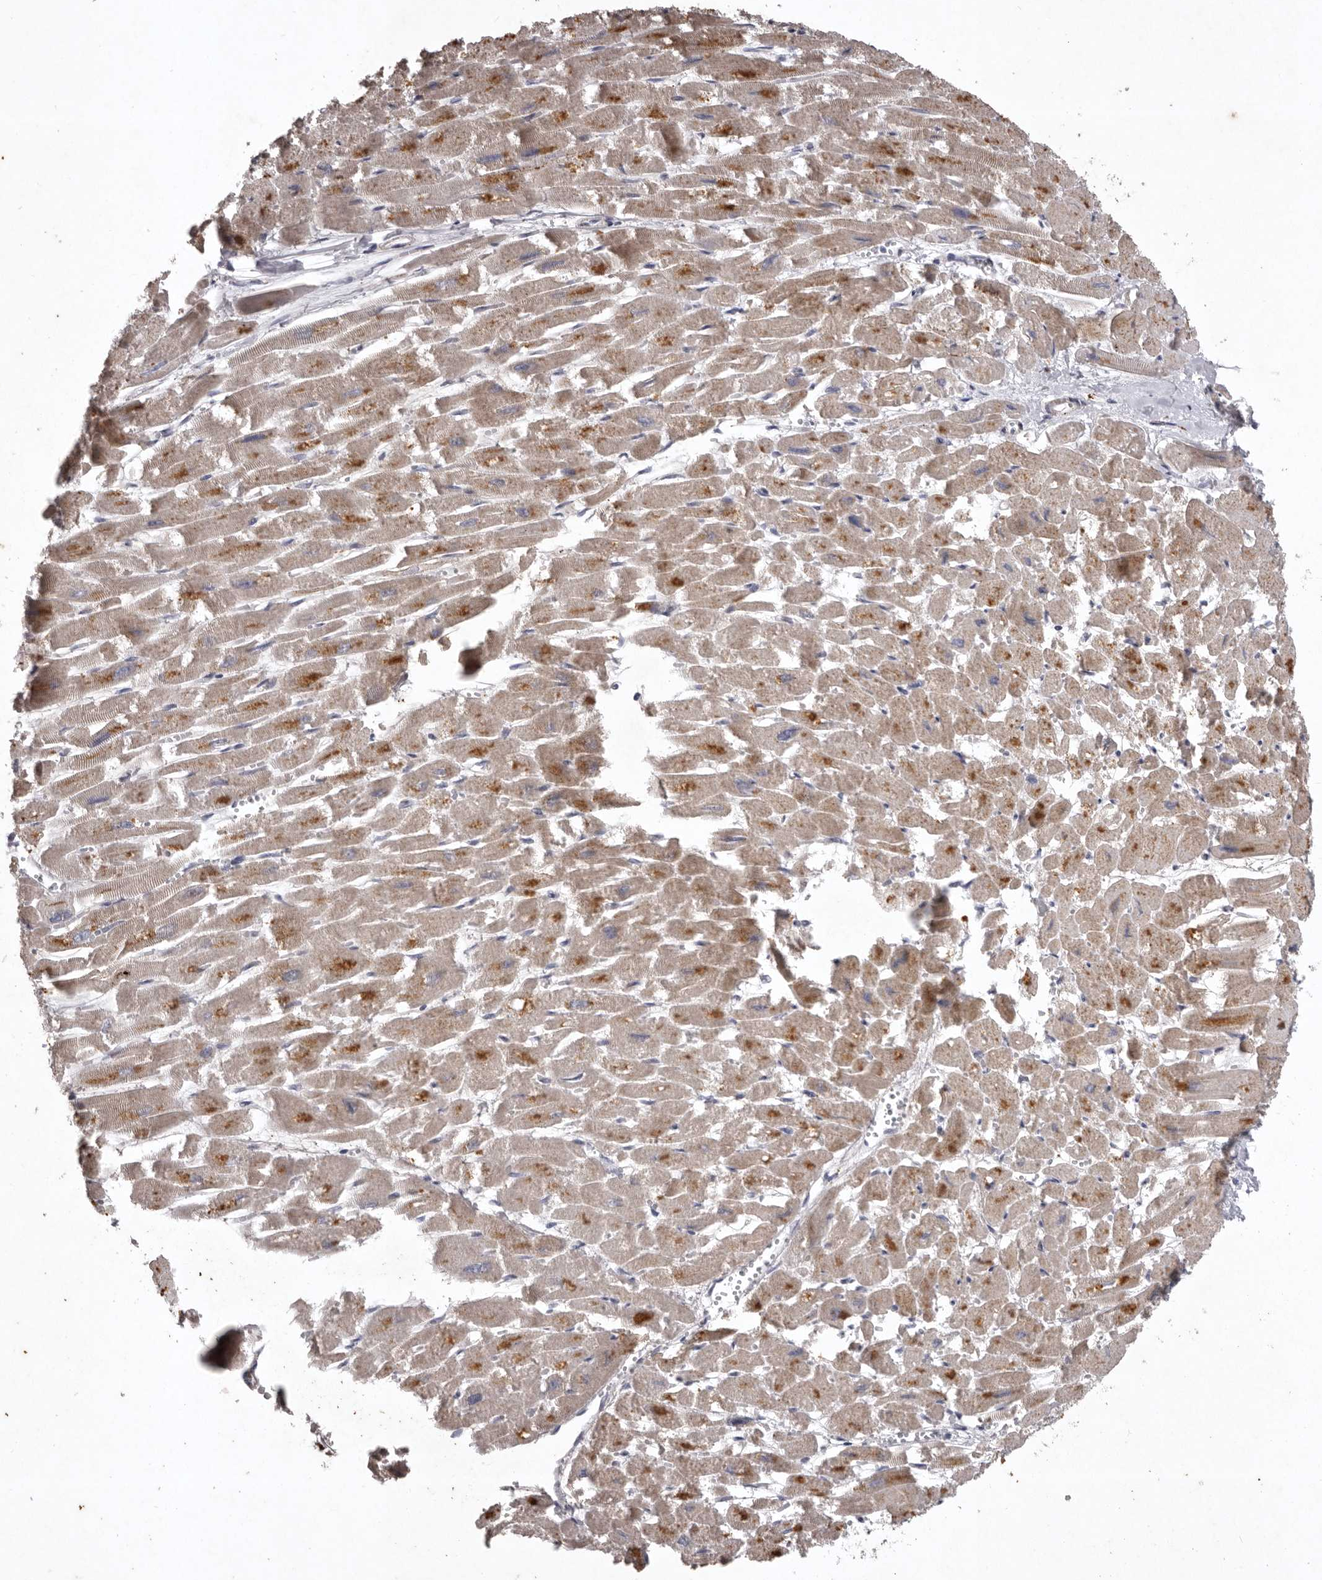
{"staining": {"intensity": "moderate", "quantity": "25%-75%", "location": "cytoplasmic/membranous"}, "tissue": "heart muscle", "cell_type": "Cardiomyocytes", "image_type": "normal", "snomed": [{"axis": "morphology", "description": "Normal tissue, NOS"}, {"axis": "topography", "description": "Heart"}], "caption": "Benign heart muscle shows moderate cytoplasmic/membranous staining in approximately 25%-75% of cardiomyocytes, visualized by immunohistochemistry. (DAB IHC, brown staining for protein, blue staining for nuclei).", "gene": "NKAIN4", "patient": {"sex": "male", "age": 54}}